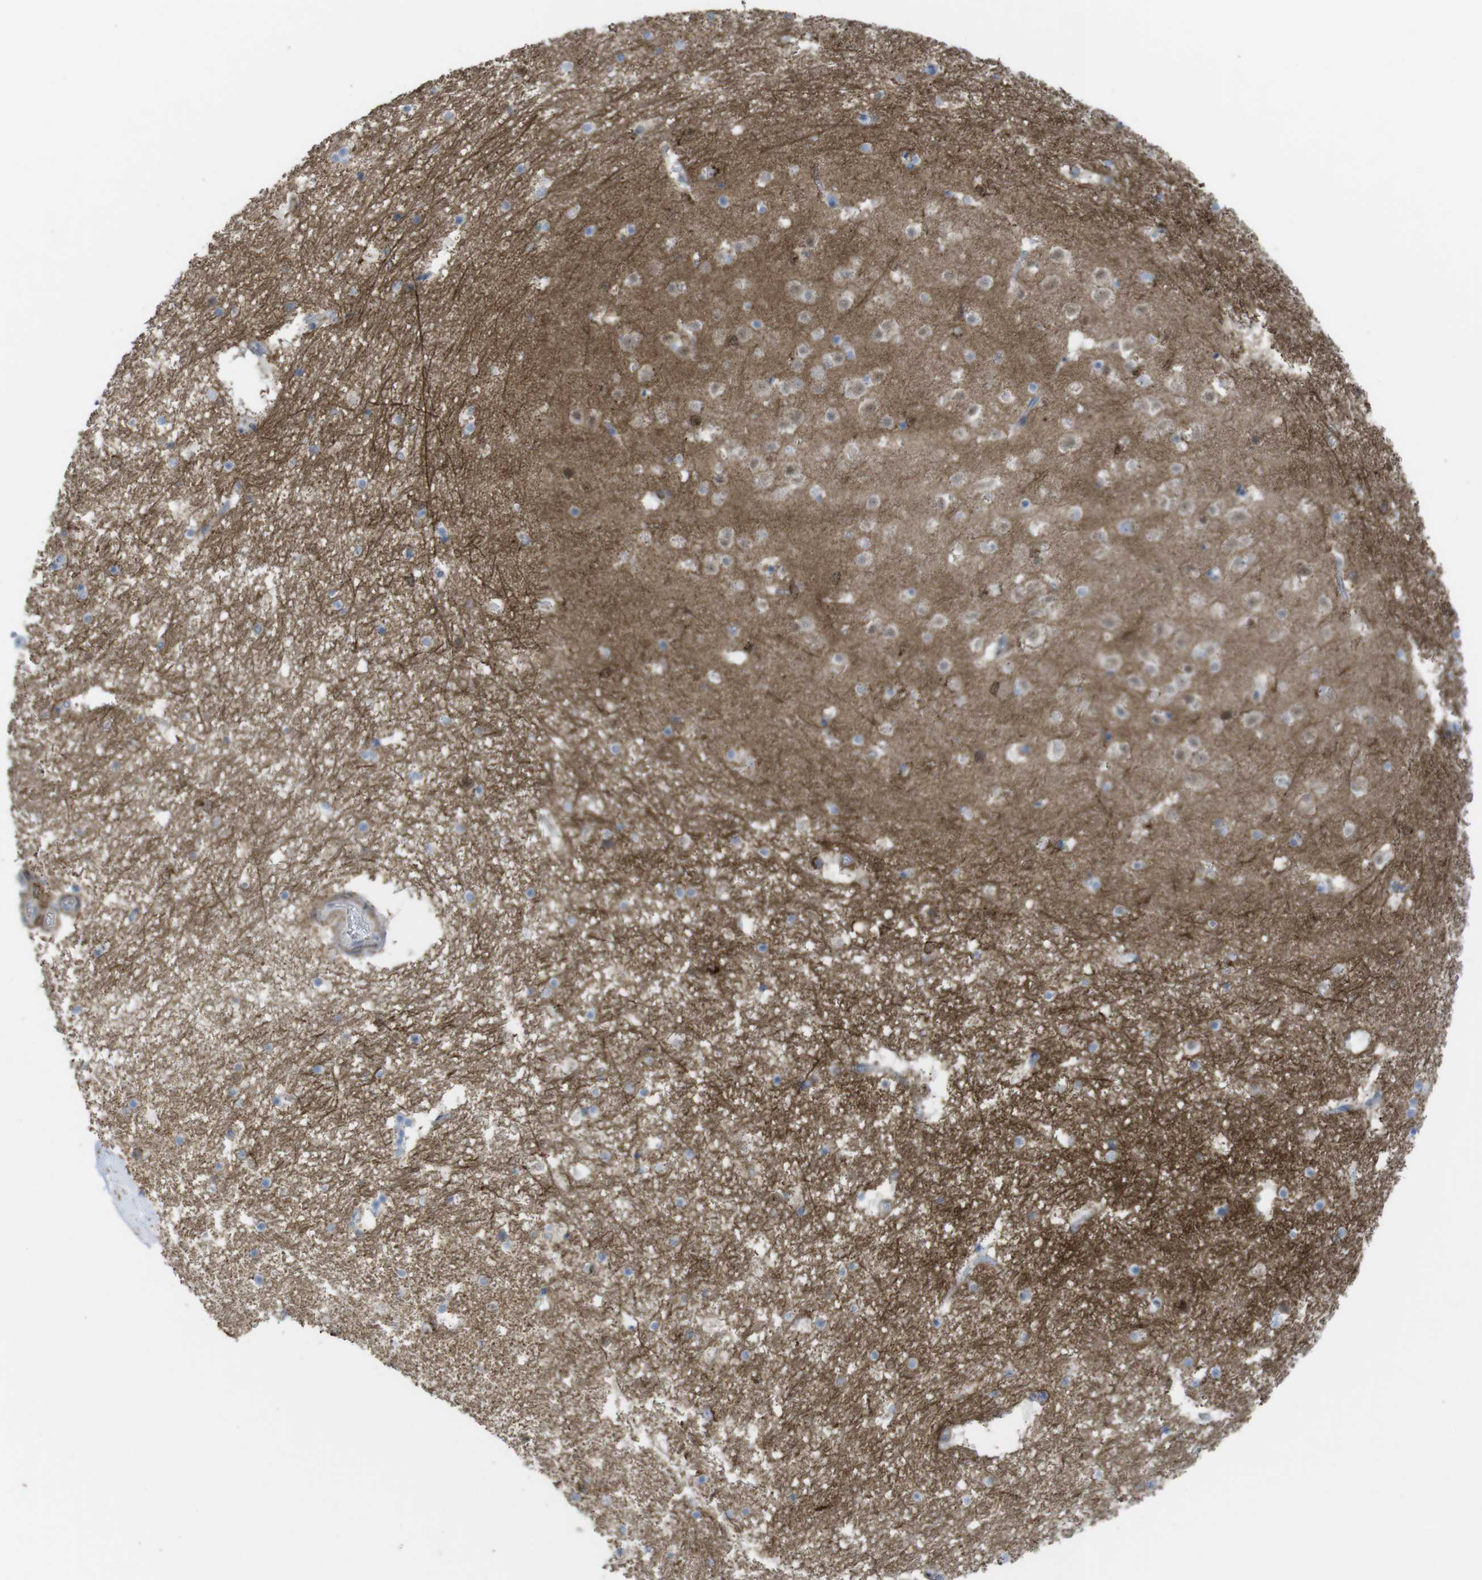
{"staining": {"intensity": "moderate", "quantity": "<25%", "location": "cytoplasmic/membranous"}, "tissue": "hippocampus", "cell_type": "Glial cells", "image_type": "normal", "snomed": [{"axis": "morphology", "description": "Normal tissue, NOS"}, {"axis": "topography", "description": "Hippocampus"}], "caption": "Approximately <25% of glial cells in benign human hippocampus show moderate cytoplasmic/membranous protein positivity as visualized by brown immunohistochemical staining.", "gene": "PRKCD", "patient": {"sex": "male", "age": 45}}